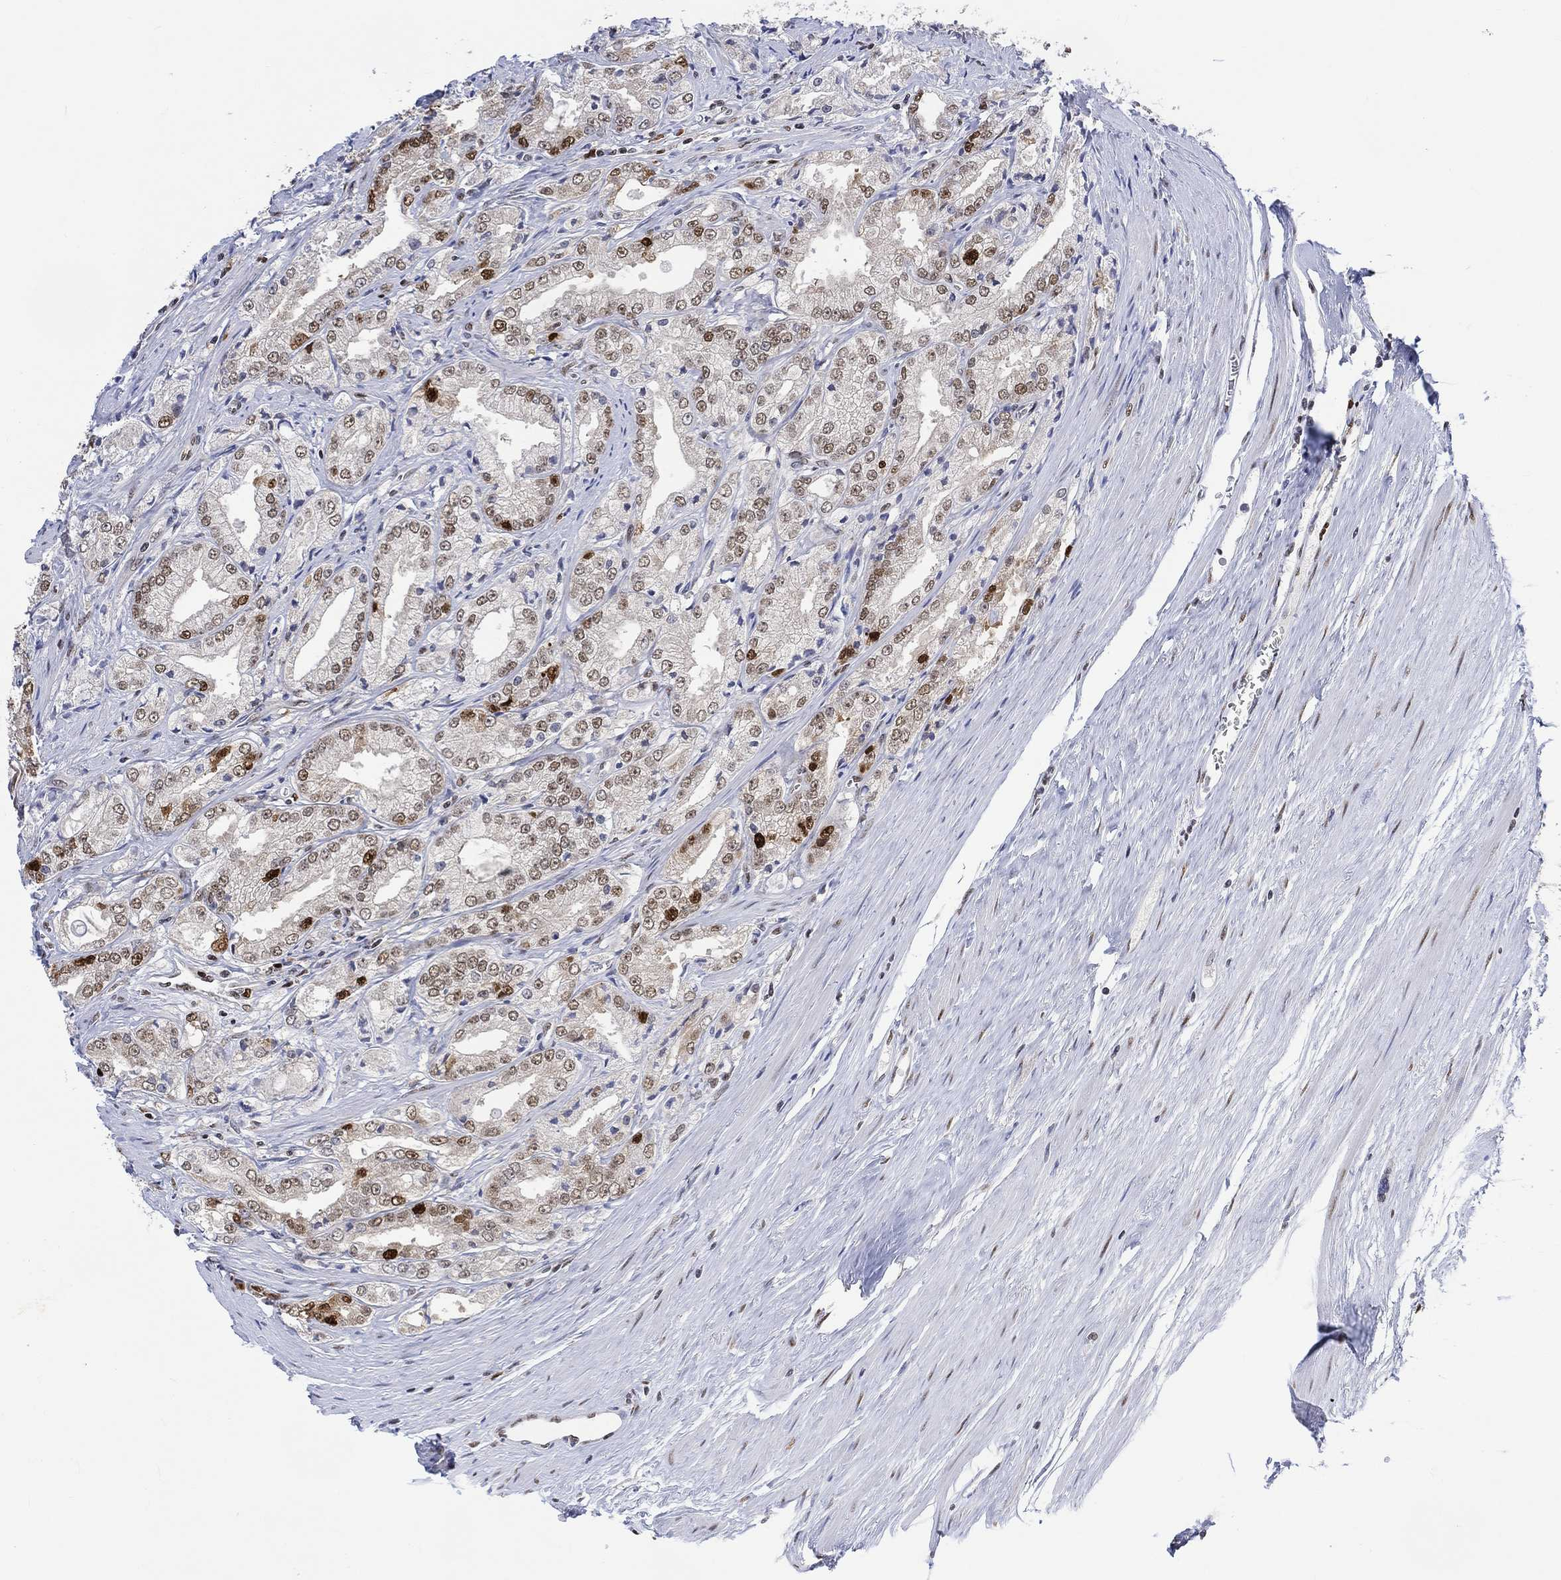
{"staining": {"intensity": "strong", "quantity": "<25%", "location": "nuclear"}, "tissue": "prostate cancer", "cell_type": "Tumor cells", "image_type": "cancer", "snomed": [{"axis": "morphology", "description": "Adenocarcinoma, NOS"}, {"axis": "morphology", "description": "Adenocarcinoma, High grade"}, {"axis": "topography", "description": "Prostate"}], "caption": "An immunohistochemistry photomicrograph of neoplastic tissue is shown. Protein staining in brown labels strong nuclear positivity in adenocarcinoma (prostate) within tumor cells. Nuclei are stained in blue.", "gene": "RAD54L2", "patient": {"sex": "male", "age": 70}}